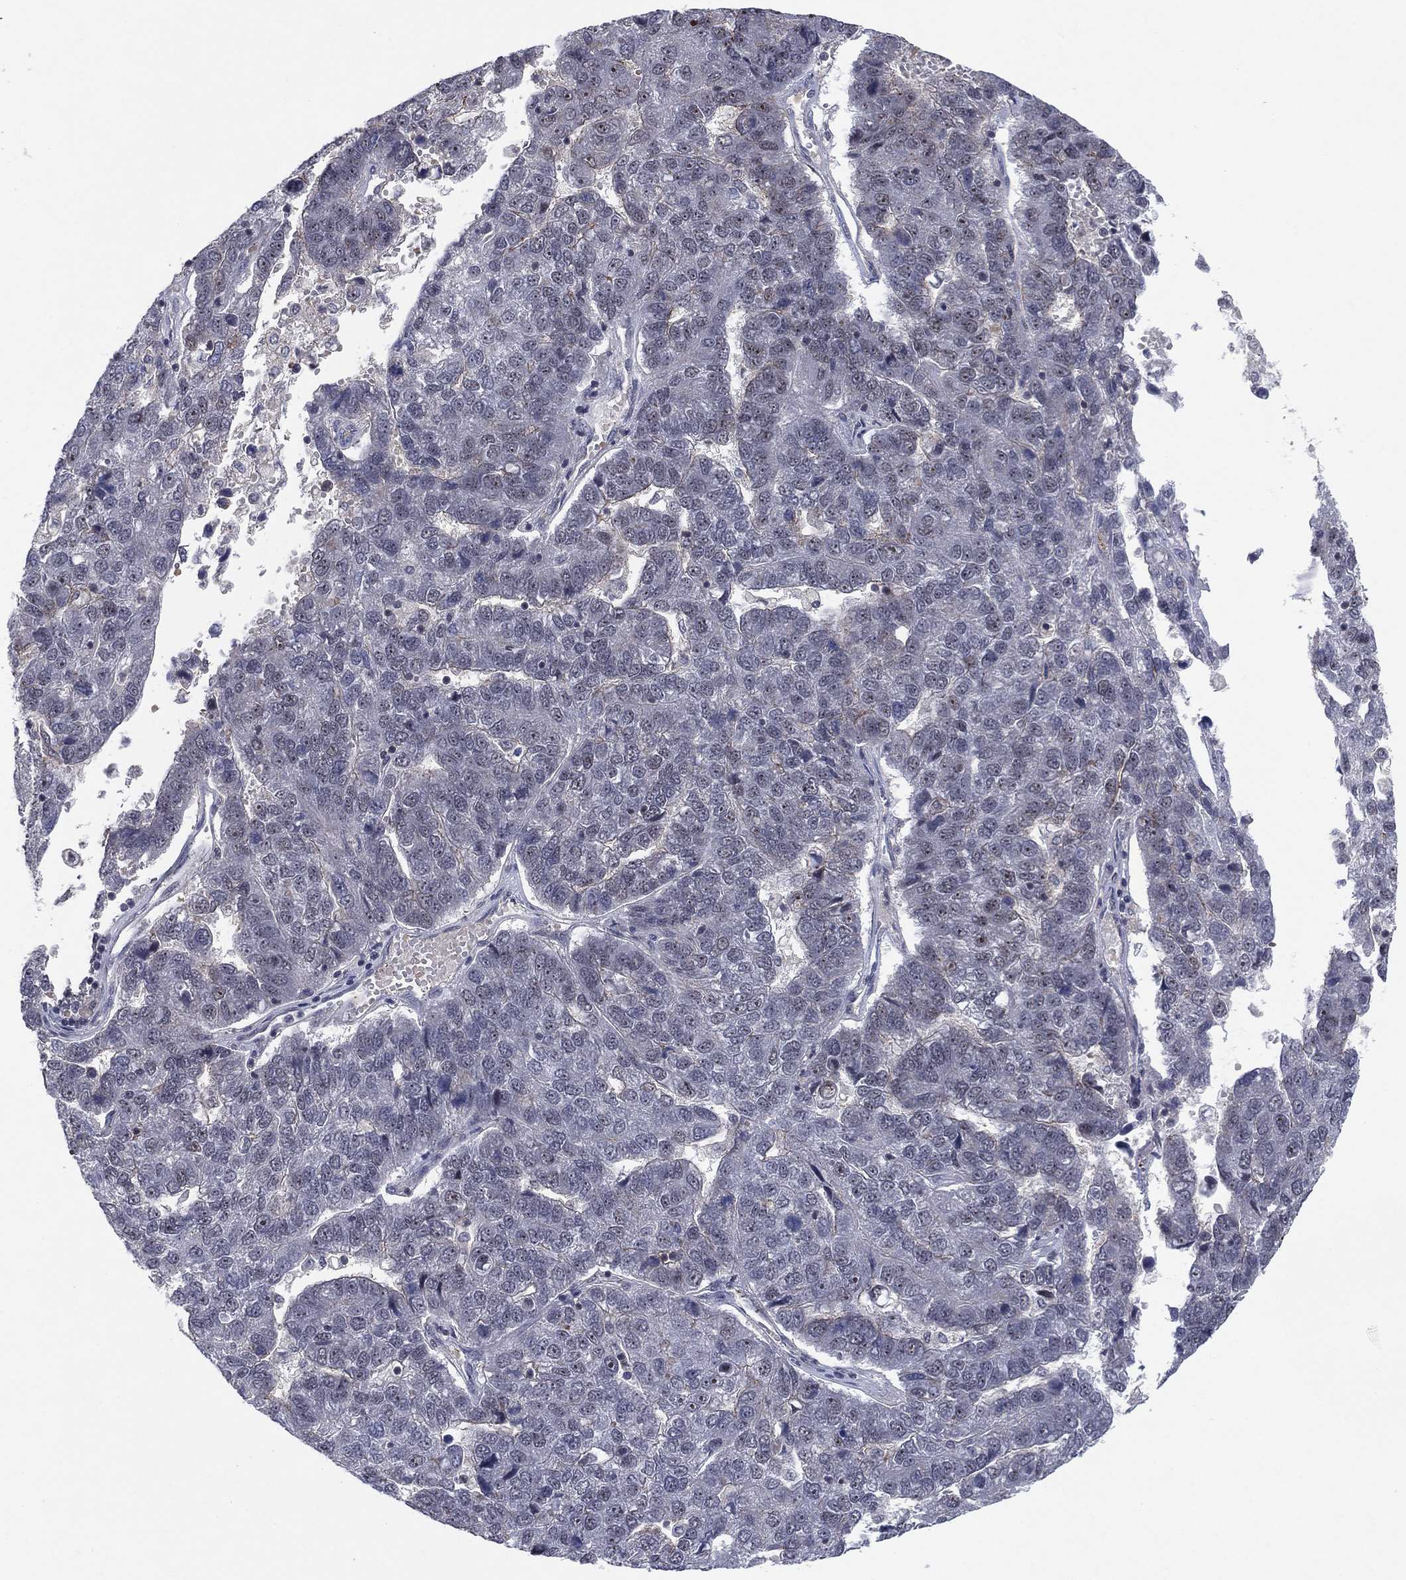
{"staining": {"intensity": "negative", "quantity": "none", "location": "none"}, "tissue": "pancreatic cancer", "cell_type": "Tumor cells", "image_type": "cancer", "snomed": [{"axis": "morphology", "description": "Adenocarcinoma, NOS"}, {"axis": "topography", "description": "Pancreas"}], "caption": "Tumor cells show no significant protein staining in pancreatic cancer. (DAB IHC visualized using brightfield microscopy, high magnification).", "gene": "DGCR8", "patient": {"sex": "female", "age": 61}}